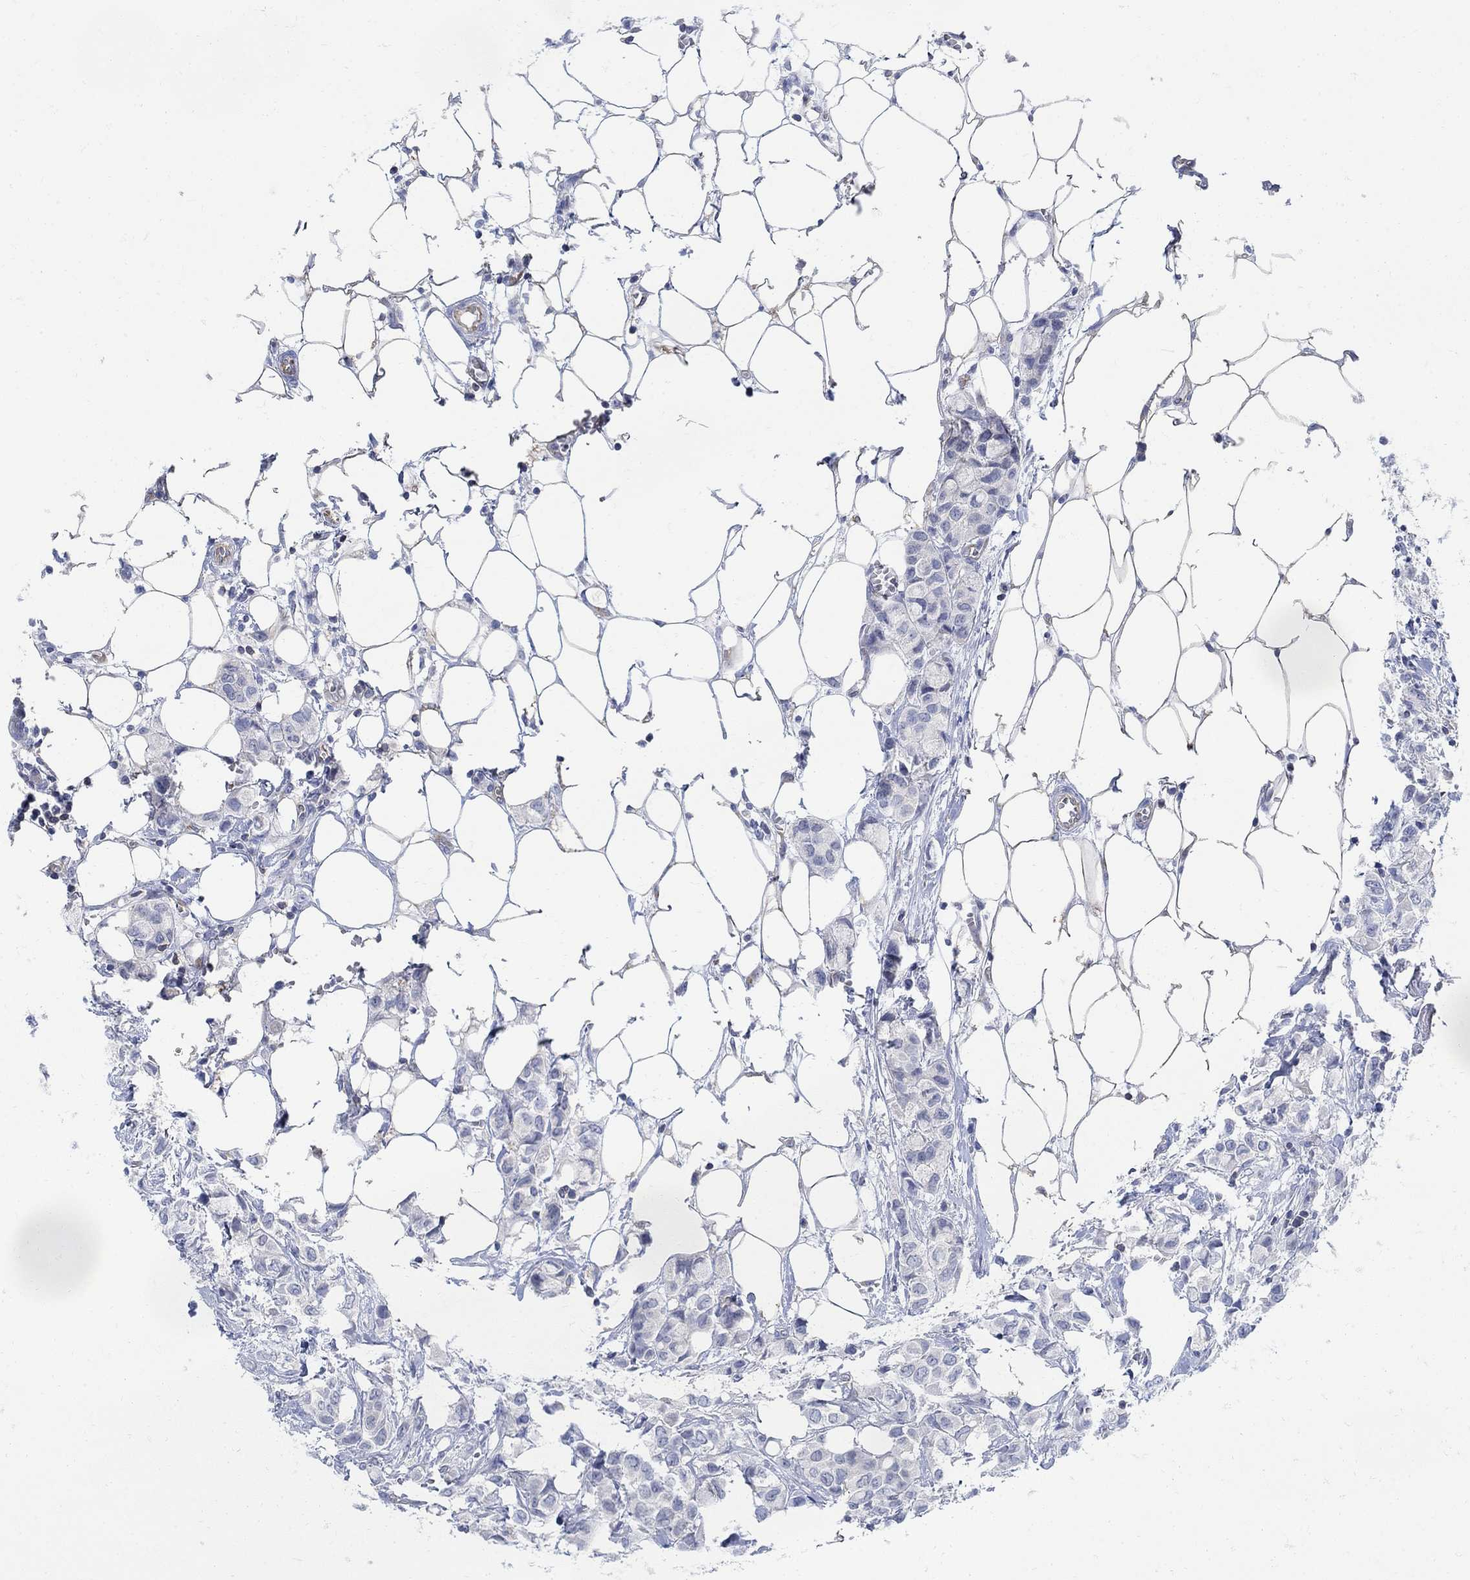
{"staining": {"intensity": "negative", "quantity": "none", "location": "none"}, "tissue": "breast cancer", "cell_type": "Tumor cells", "image_type": "cancer", "snomed": [{"axis": "morphology", "description": "Duct carcinoma"}, {"axis": "topography", "description": "Breast"}], "caption": "The immunohistochemistry micrograph has no significant expression in tumor cells of intraductal carcinoma (breast) tissue. Brightfield microscopy of immunohistochemistry stained with DAB (3,3'-diaminobenzidine) (brown) and hematoxylin (blue), captured at high magnification.", "gene": "PHF21B", "patient": {"sex": "female", "age": 85}}